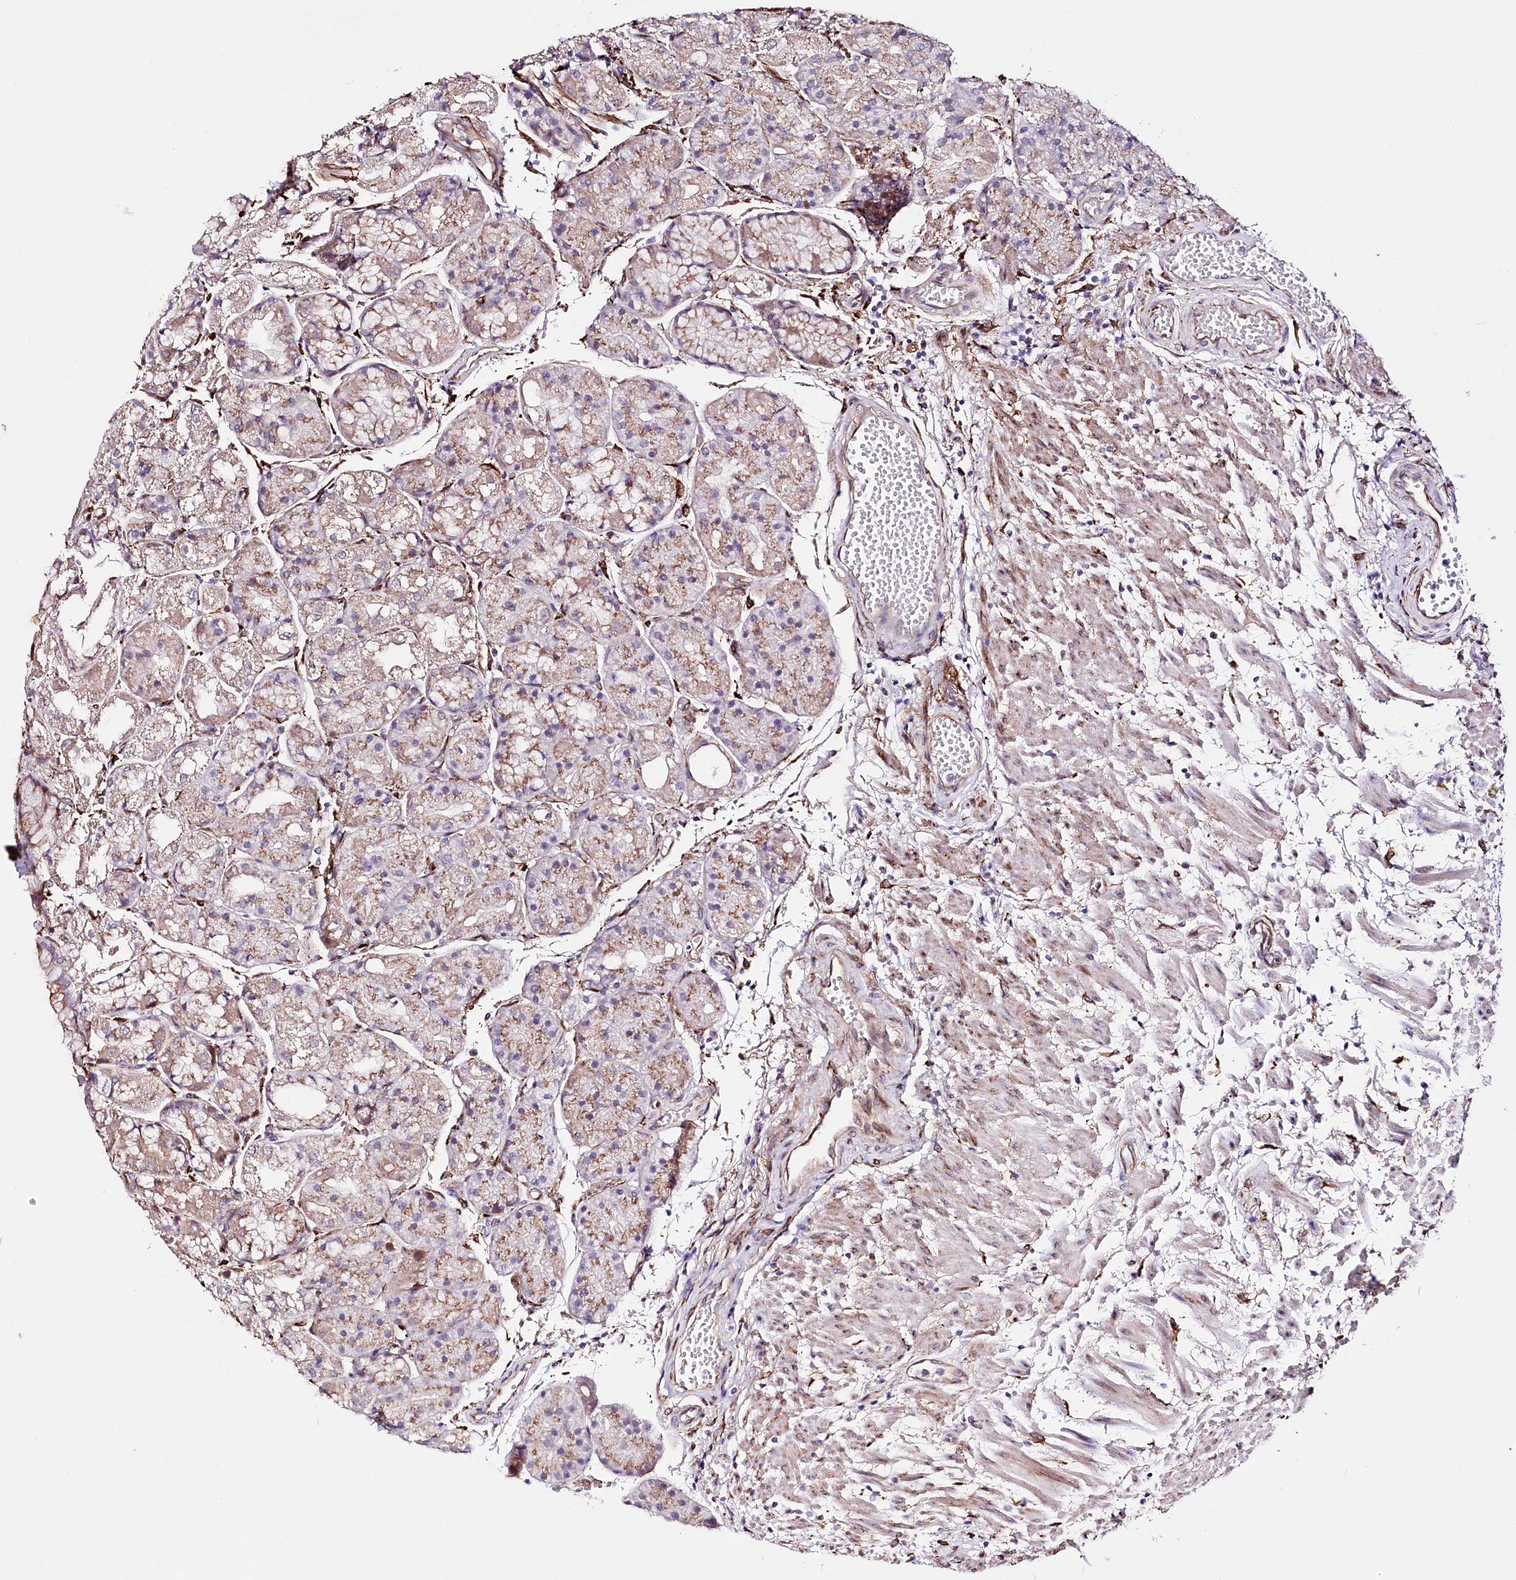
{"staining": {"intensity": "moderate", "quantity": ">75%", "location": "cytoplasmic/membranous"}, "tissue": "stomach", "cell_type": "Glandular cells", "image_type": "normal", "snomed": [{"axis": "morphology", "description": "Normal tissue, NOS"}, {"axis": "topography", "description": "Stomach, upper"}], "caption": "A medium amount of moderate cytoplasmic/membranous expression is present in approximately >75% of glandular cells in benign stomach.", "gene": "WWC1", "patient": {"sex": "male", "age": 72}}